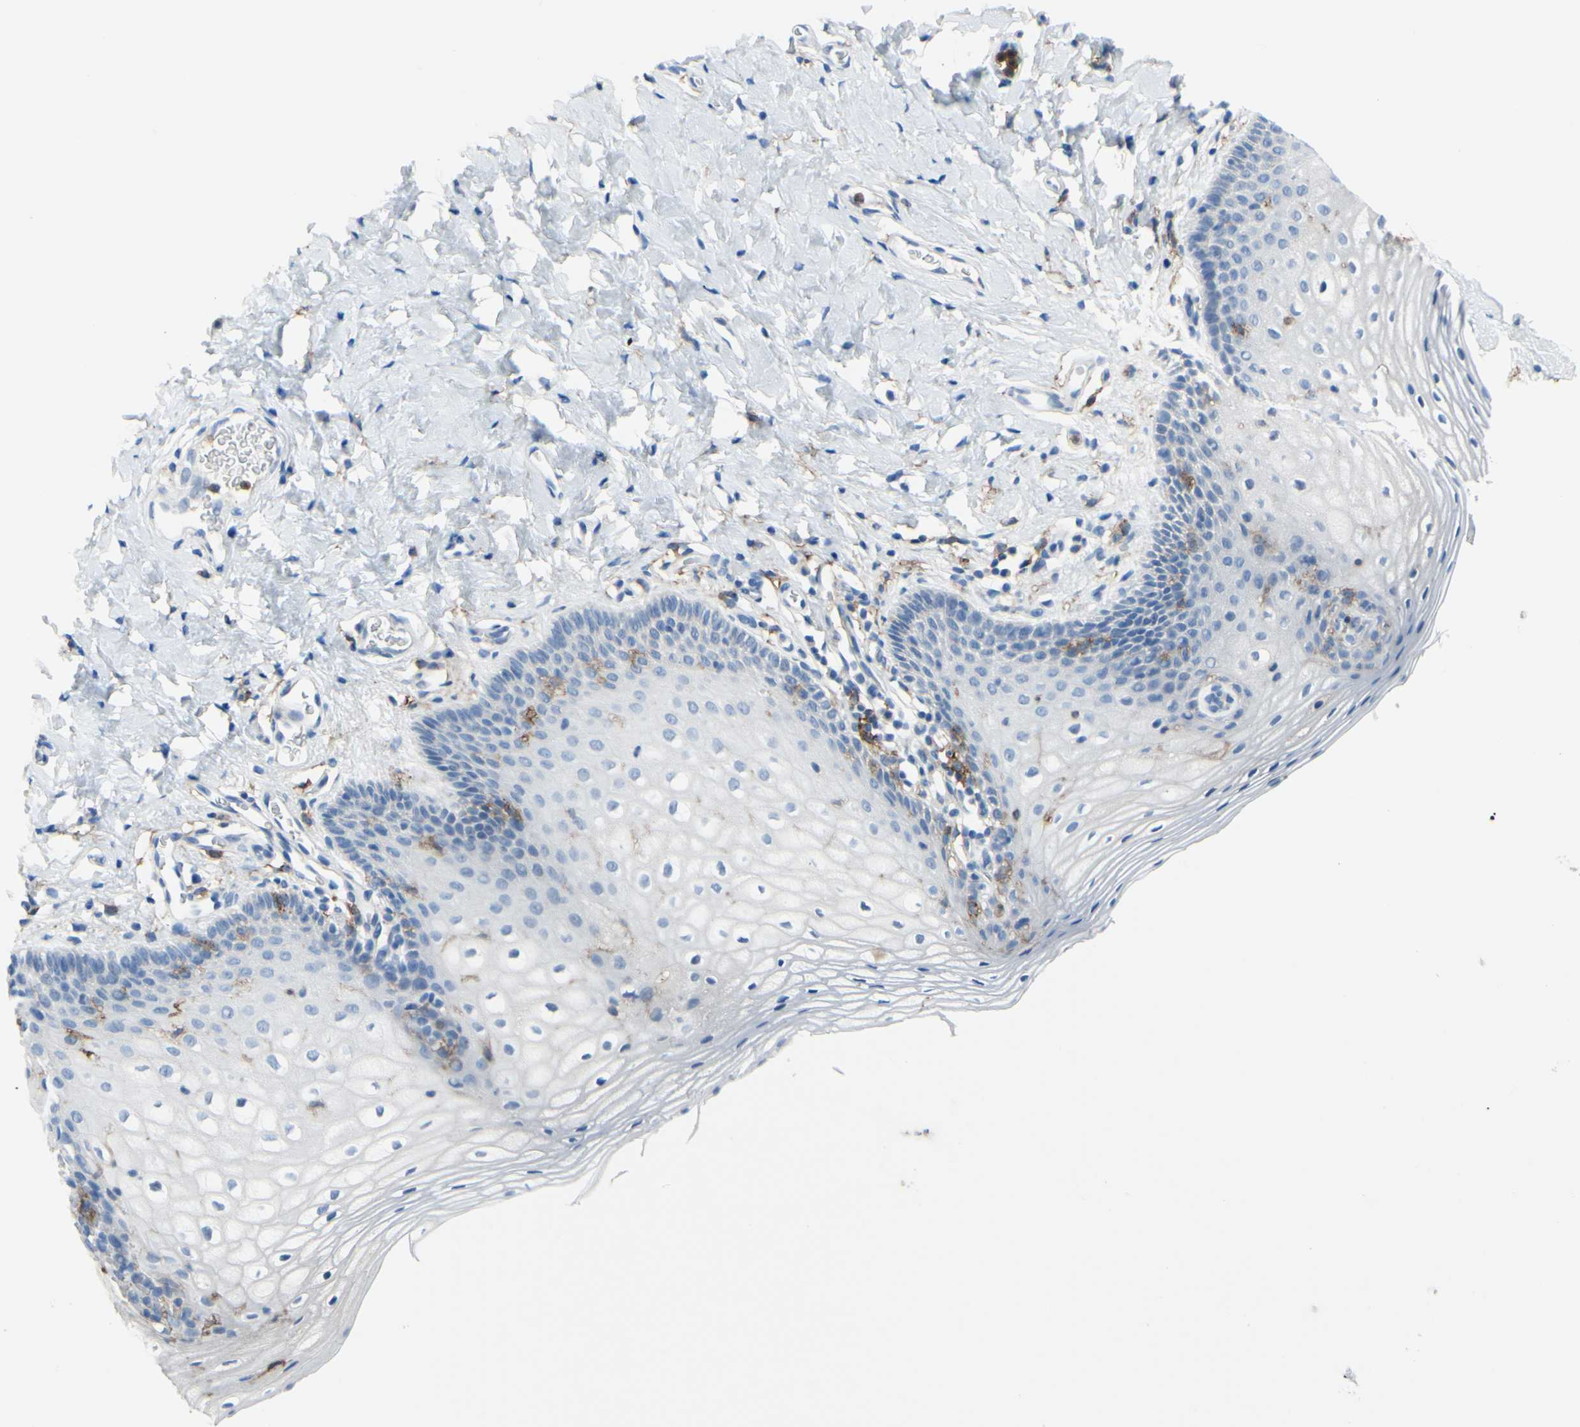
{"staining": {"intensity": "negative", "quantity": "none", "location": "none"}, "tissue": "vagina", "cell_type": "Squamous epithelial cells", "image_type": "normal", "snomed": [{"axis": "morphology", "description": "Normal tissue, NOS"}, {"axis": "topography", "description": "Vagina"}], "caption": "This is an immunohistochemistry micrograph of benign human vagina. There is no positivity in squamous epithelial cells.", "gene": "FCGR2A", "patient": {"sex": "female", "age": 55}}